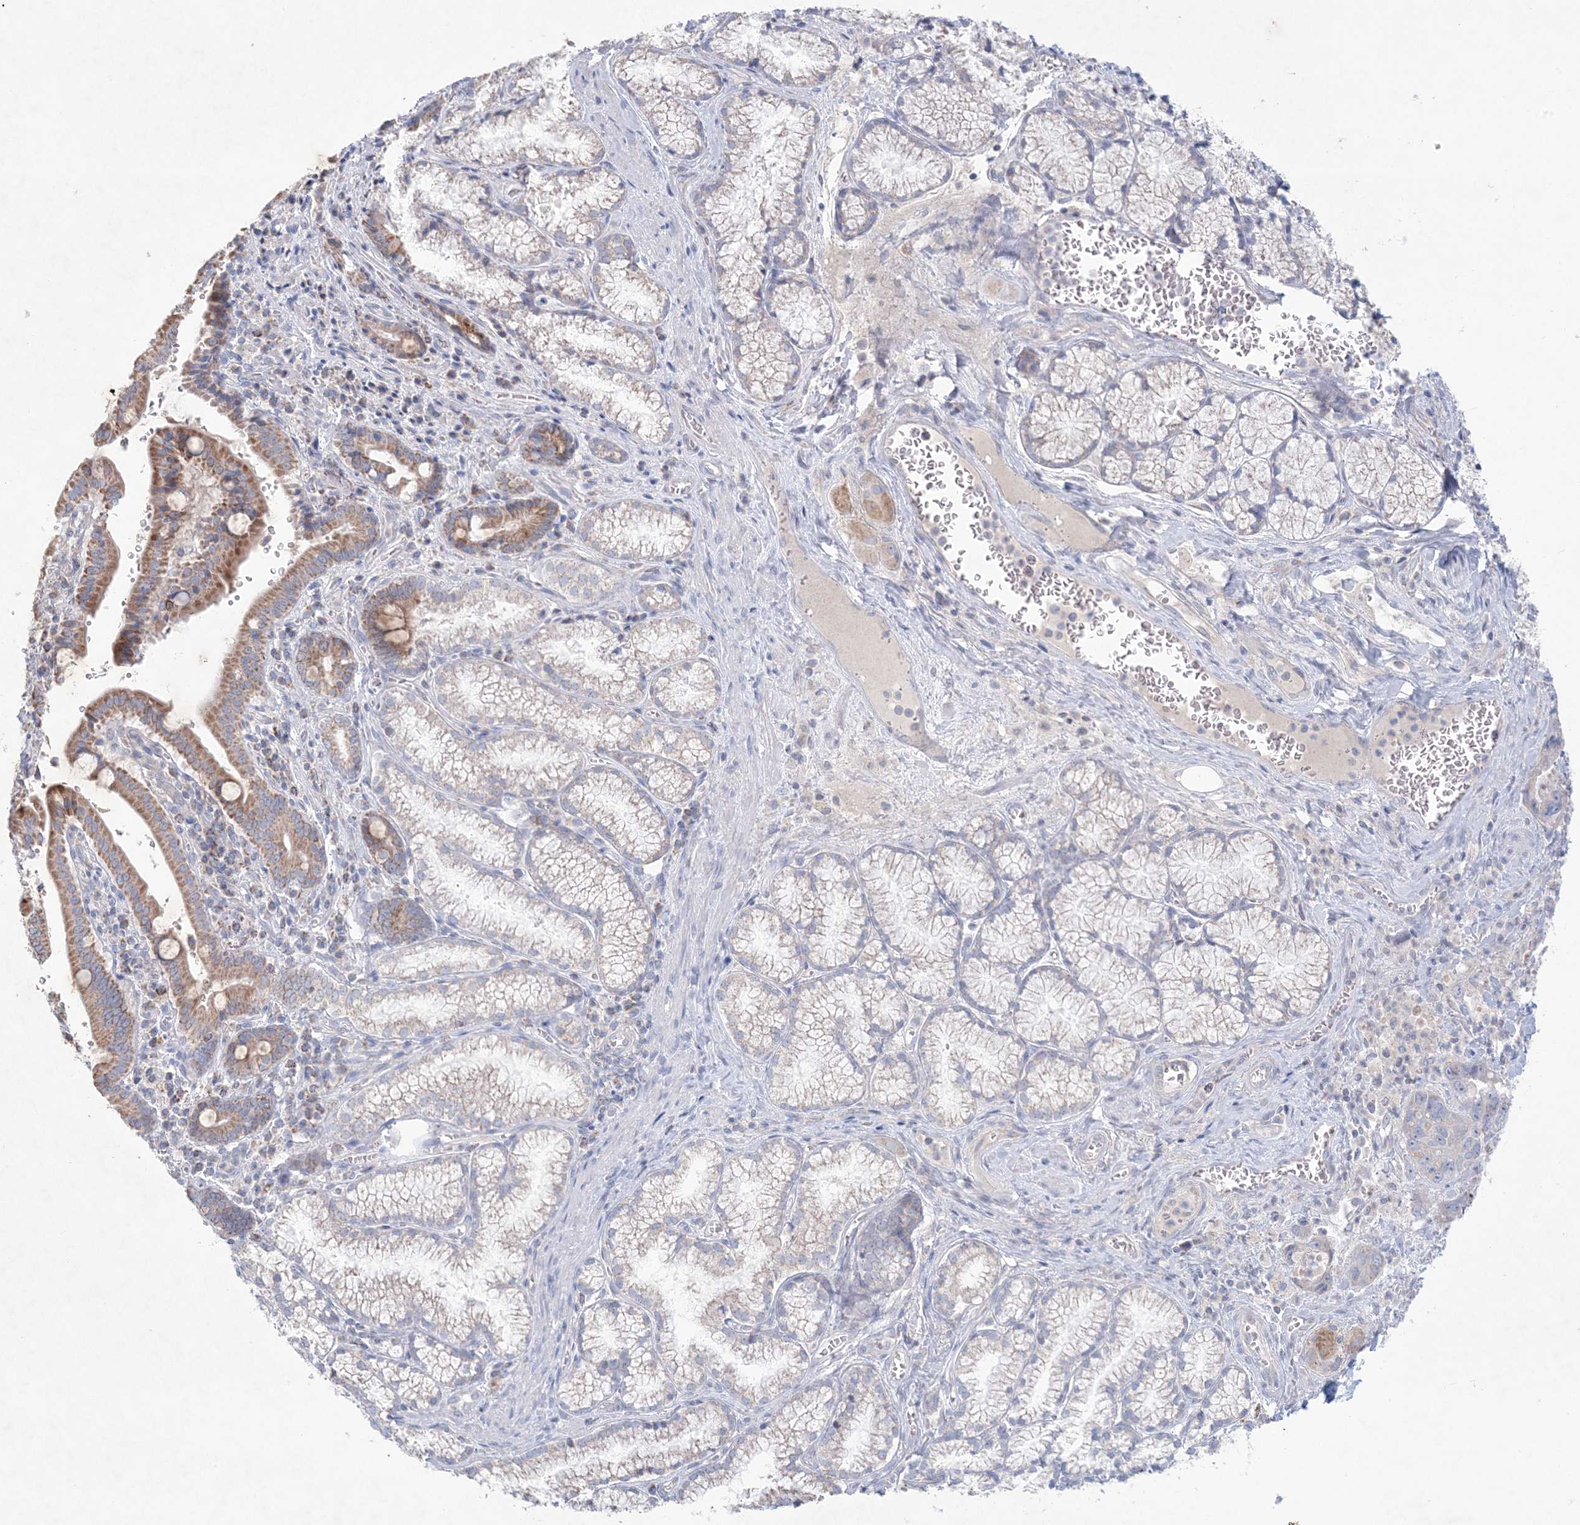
{"staining": {"intensity": "moderate", "quantity": "25%-75%", "location": "cytoplasmic/membranous"}, "tissue": "pancreatic cancer", "cell_type": "Tumor cells", "image_type": "cancer", "snomed": [{"axis": "morphology", "description": "Adenocarcinoma, NOS"}, {"axis": "topography", "description": "Pancreas"}], "caption": "Adenocarcinoma (pancreatic) stained for a protein shows moderate cytoplasmic/membranous positivity in tumor cells.", "gene": "KCTD6", "patient": {"sex": "male", "age": 70}}